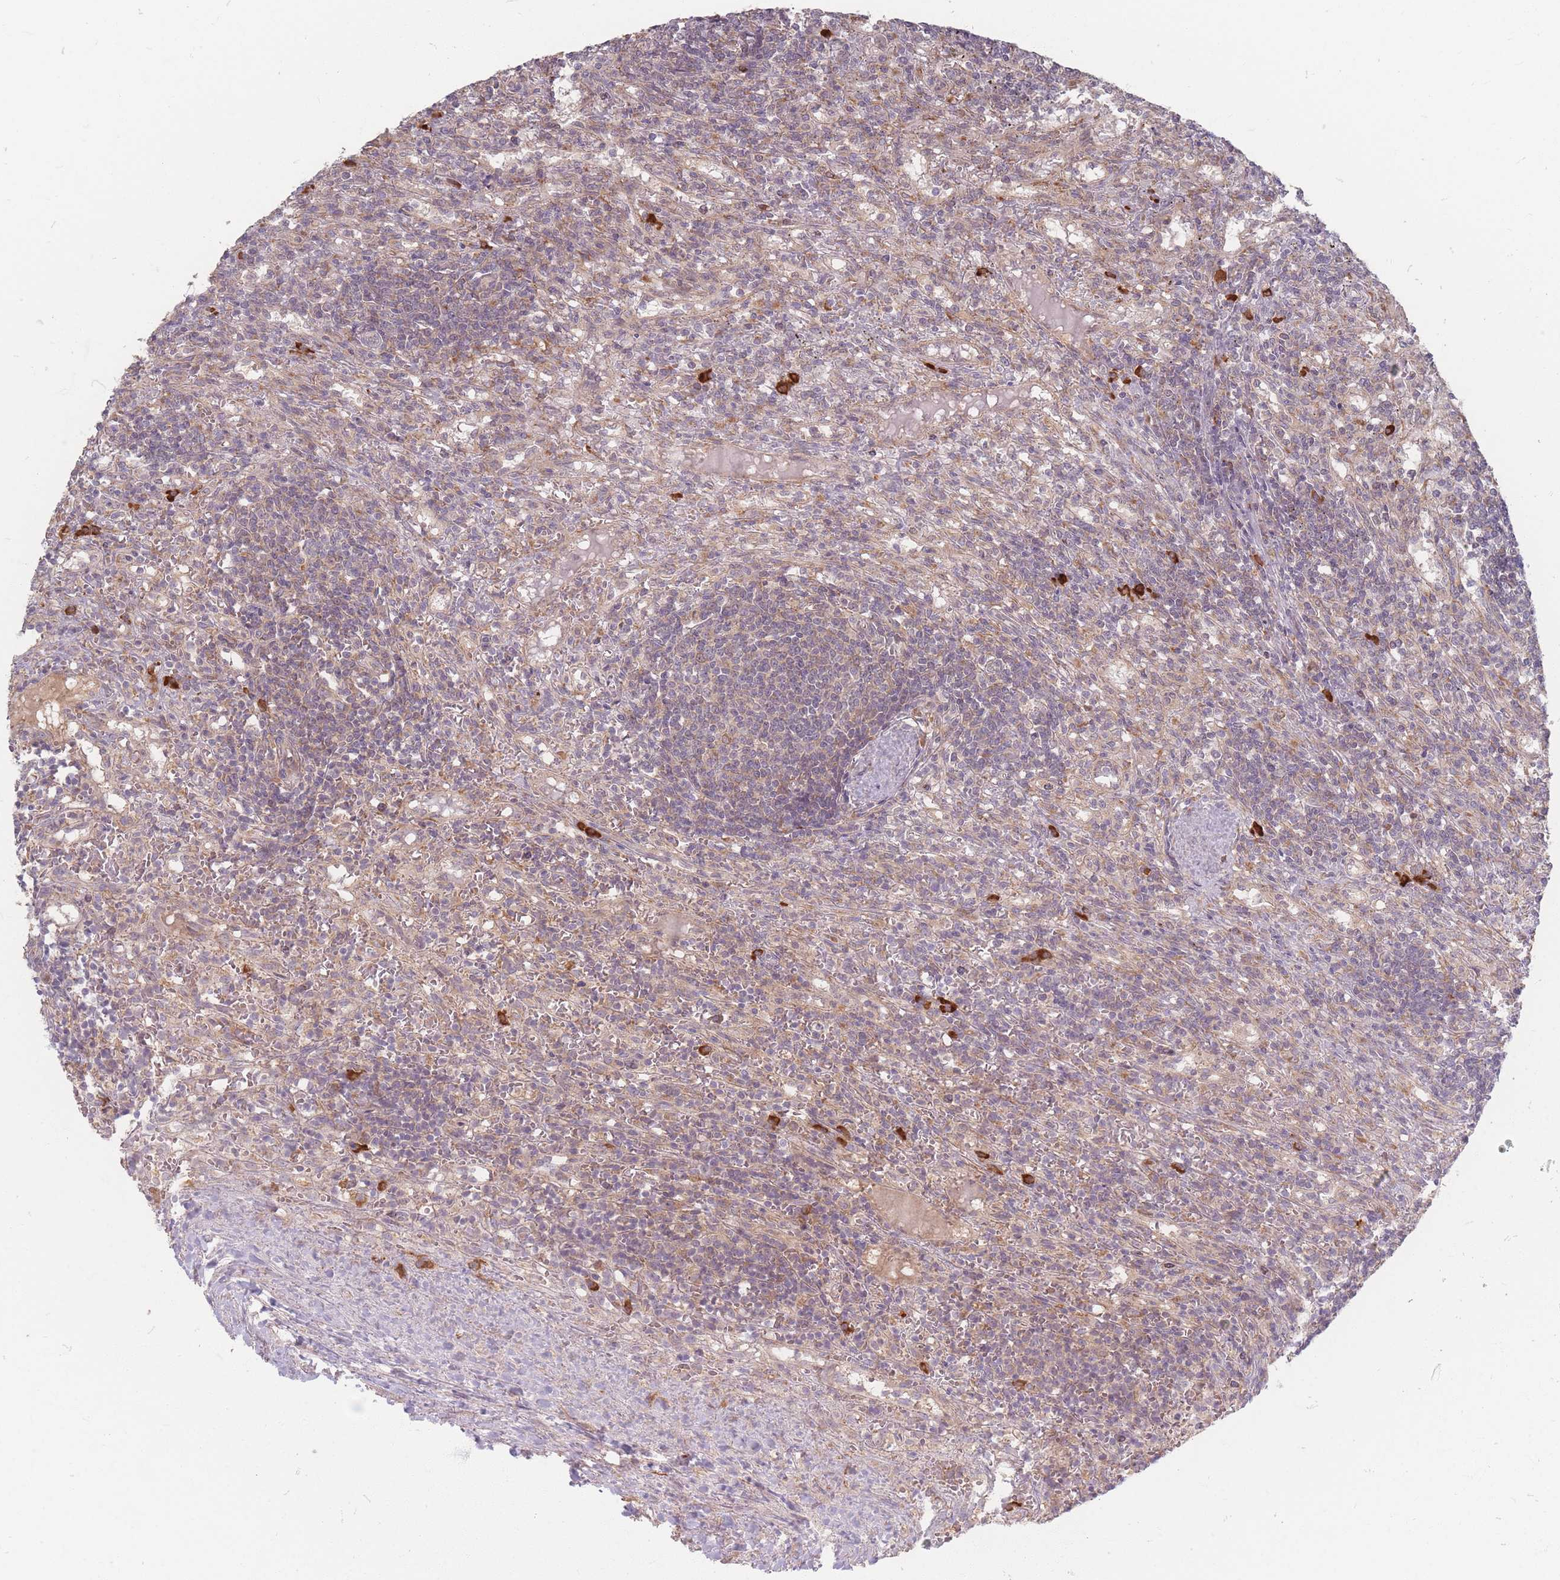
{"staining": {"intensity": "negative", "quantity": "none", "location": "none"}, "tissue": "lymphoma", "cell_type": "Tumor cells", "image_type": "cancer", "snomed": [{"axis": "morphology", "description": "Malignant lymphoma, non-Hodgkin's type, Low grade"}, {"axis": "topography", "description": "Spleen"}], "caption": "Immunohistochemistry (IHC) histopathology image of neoplastic tissue: lymphoma stained with DAB demonstrates no significant protein positivity in tumor cells.", "gene": "SMIM14", "patient": {"sex": "male", "age": 76}}